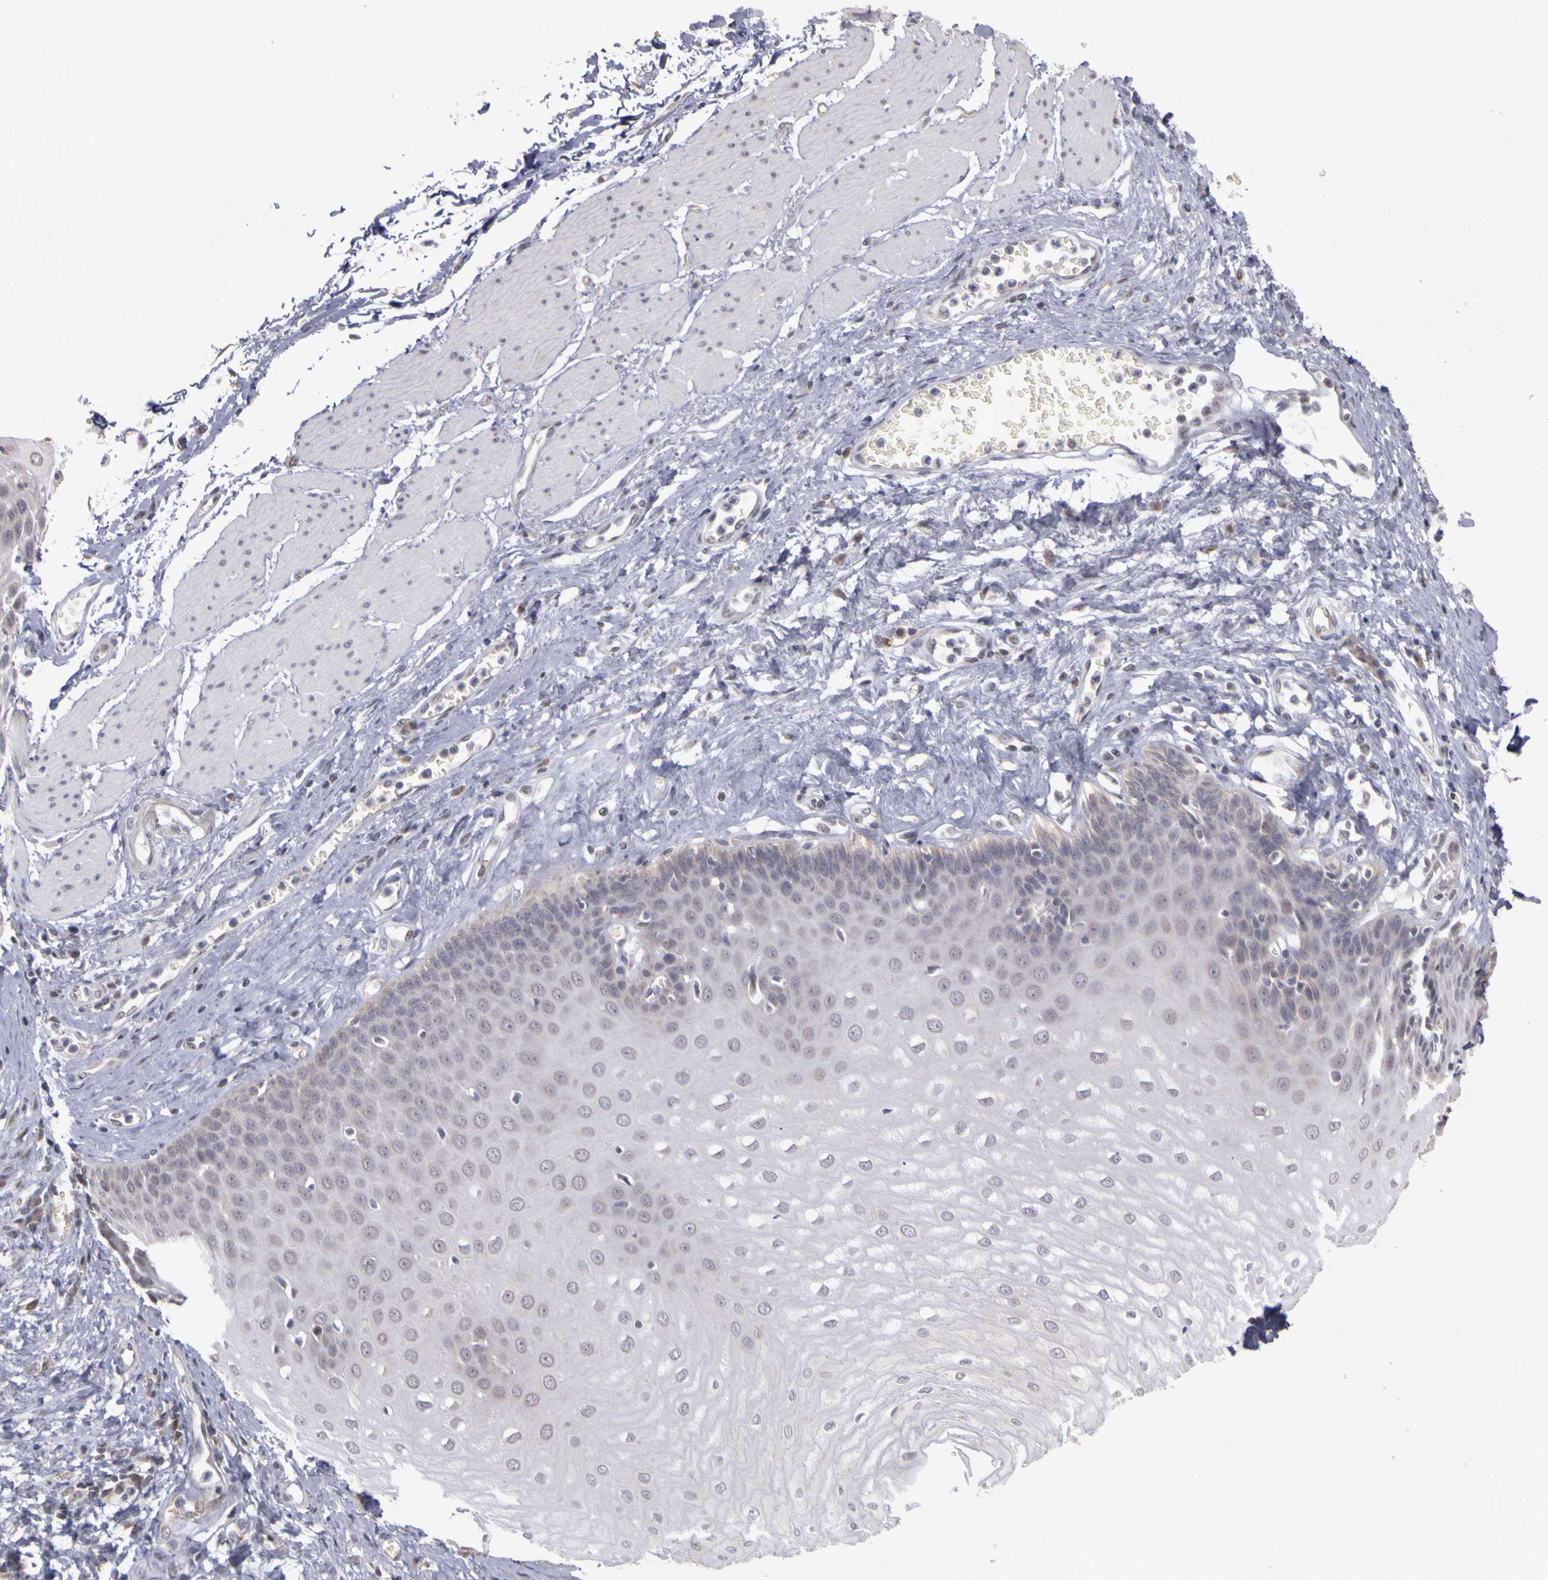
{"staining": {"intensity": "weak", "quantity": "<25%", "location": "cytoplasmic/membranous"}, "tissue": "esophagus", "cell_type": "Squamous epithelial cells", "image_type": "normal", "snomed": [{"axis": "morphology", "description": "Normal tissue, NOS"}, {"axis": "topography", "description": "Esophagus"}], "caption": "High magnification brightfield microscopy of unremarkable esophagus stained with DAB (brown) and counterstained with hematoxylin (blue): squamous epithelial cells show no significant expression.", "gene": "FRMD7", "patient": {"sex": "male", "age": 65}}